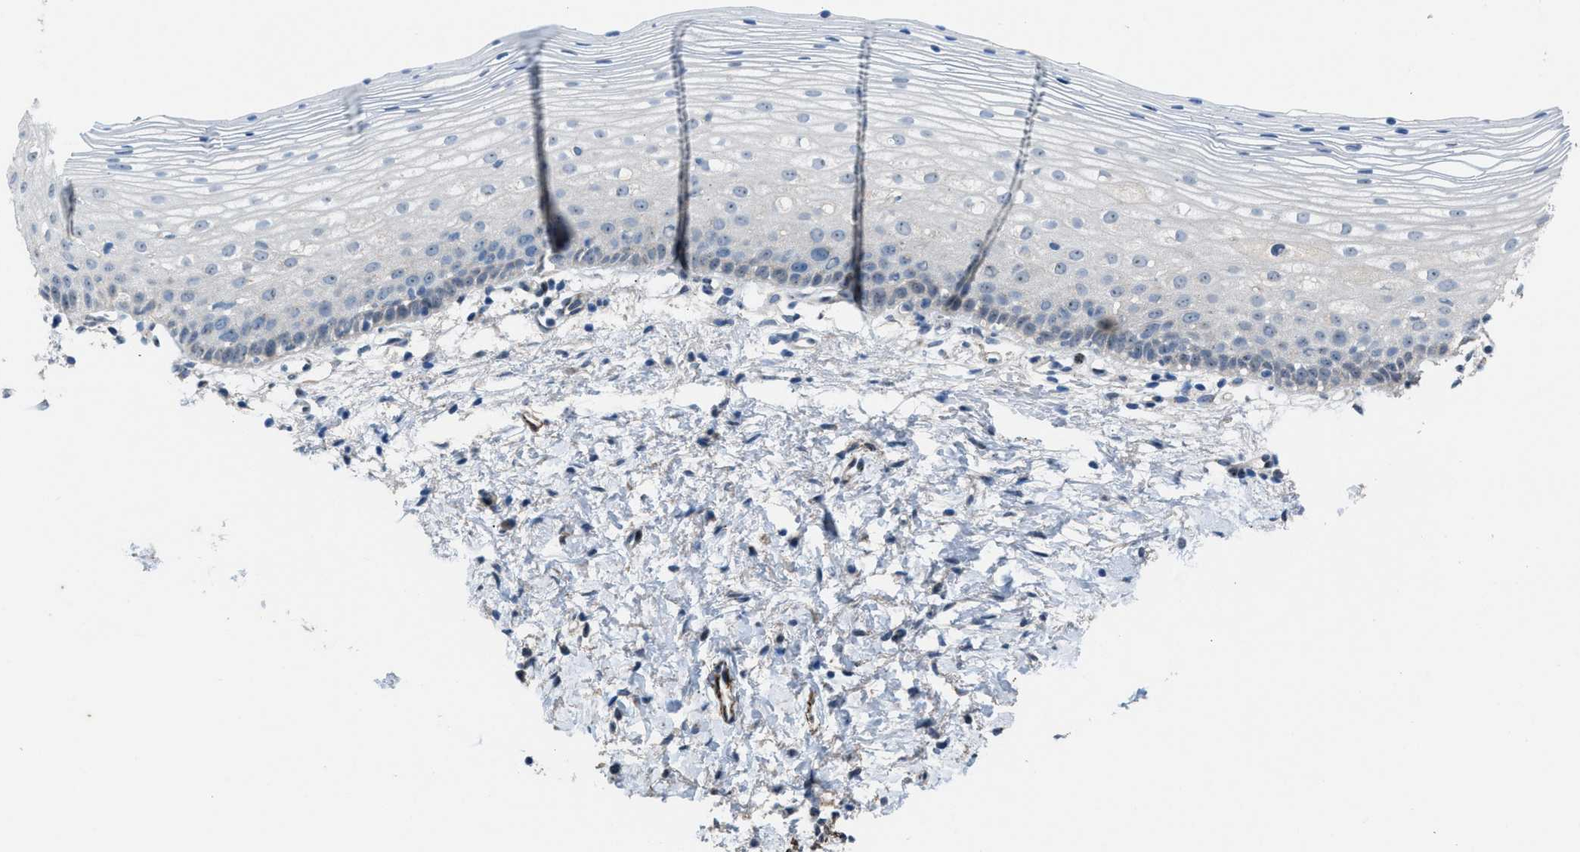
{"staining": {"intensity": "negative", "quantity": "none", "location": "none"}, "tissue": "cervix", "cell_type": "Glandular cells", "image_type": "normal", "snomed": [{"axis": "morphology", "description": "Normal tissue, NOS"}, {"axis": "topography", "description": "Cervix"}], "caption": "DAB (3,3'-diaminobenzidine) immunohistochemical staining of normal human cervix reveals no significant positivity in glandular cells.", "gene": "NQO2", "patient": {"sex": "female", "age": 72}}